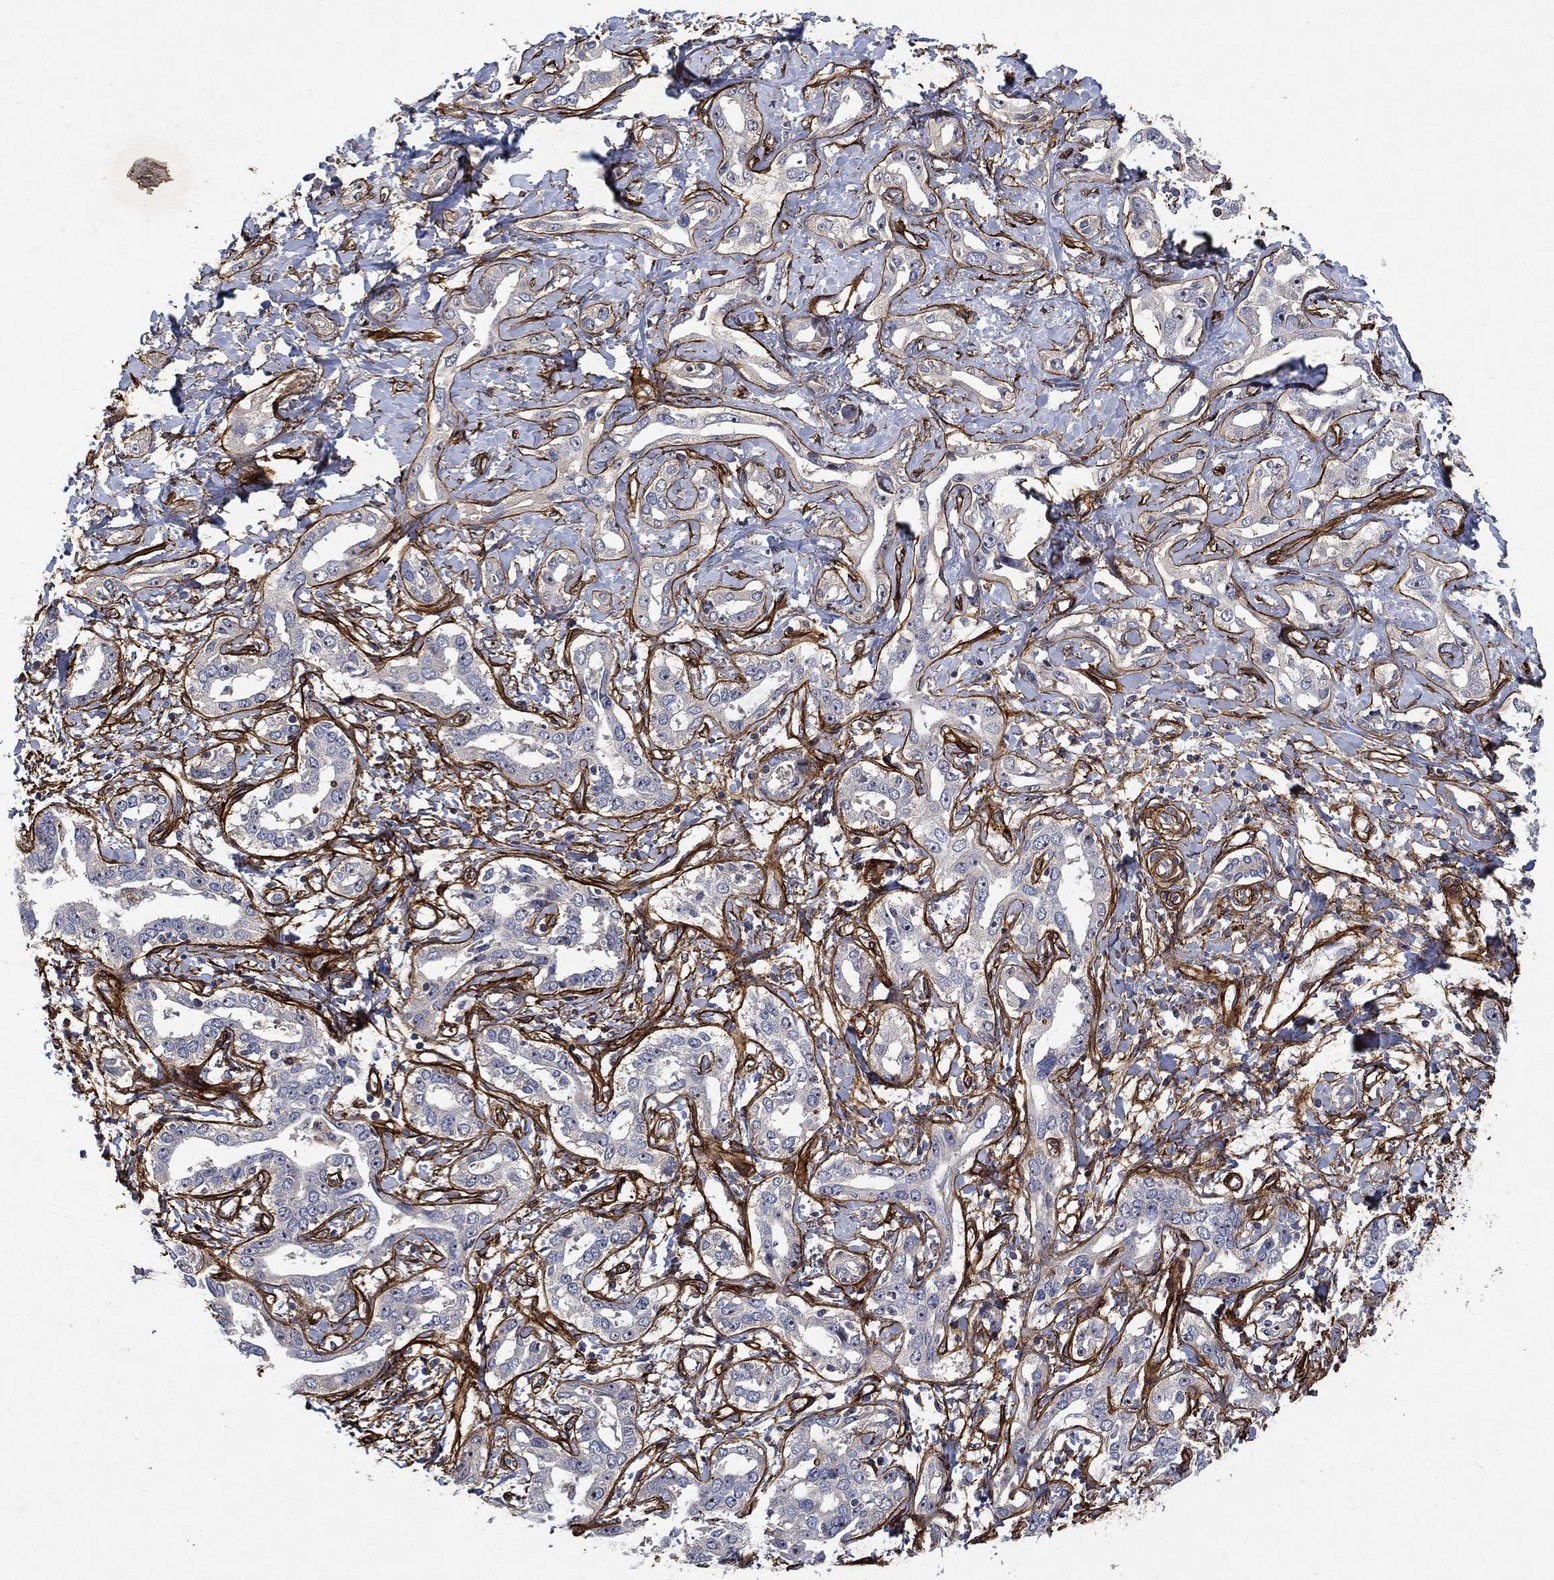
{"staining": {"intensity": "negative", "quantity": "none", "location": "none"}, "tissue": "liver cancer", "cell_type": "Tumor cells", "image_type": "cancer", "snomed": [{"axis": "morphology", "description": "Cholangiocarcinoma"}, {"axis": "topography", "description": "Liver"}], "caption": "An immunohistochemistry photomicrograph of liver cholangiocarcinoma is shown. There is no staining in tumor cells of liver cholangiocarcinoma.", "gene": "COL4A2", "patient": {"sex": "male", "age": 59}}